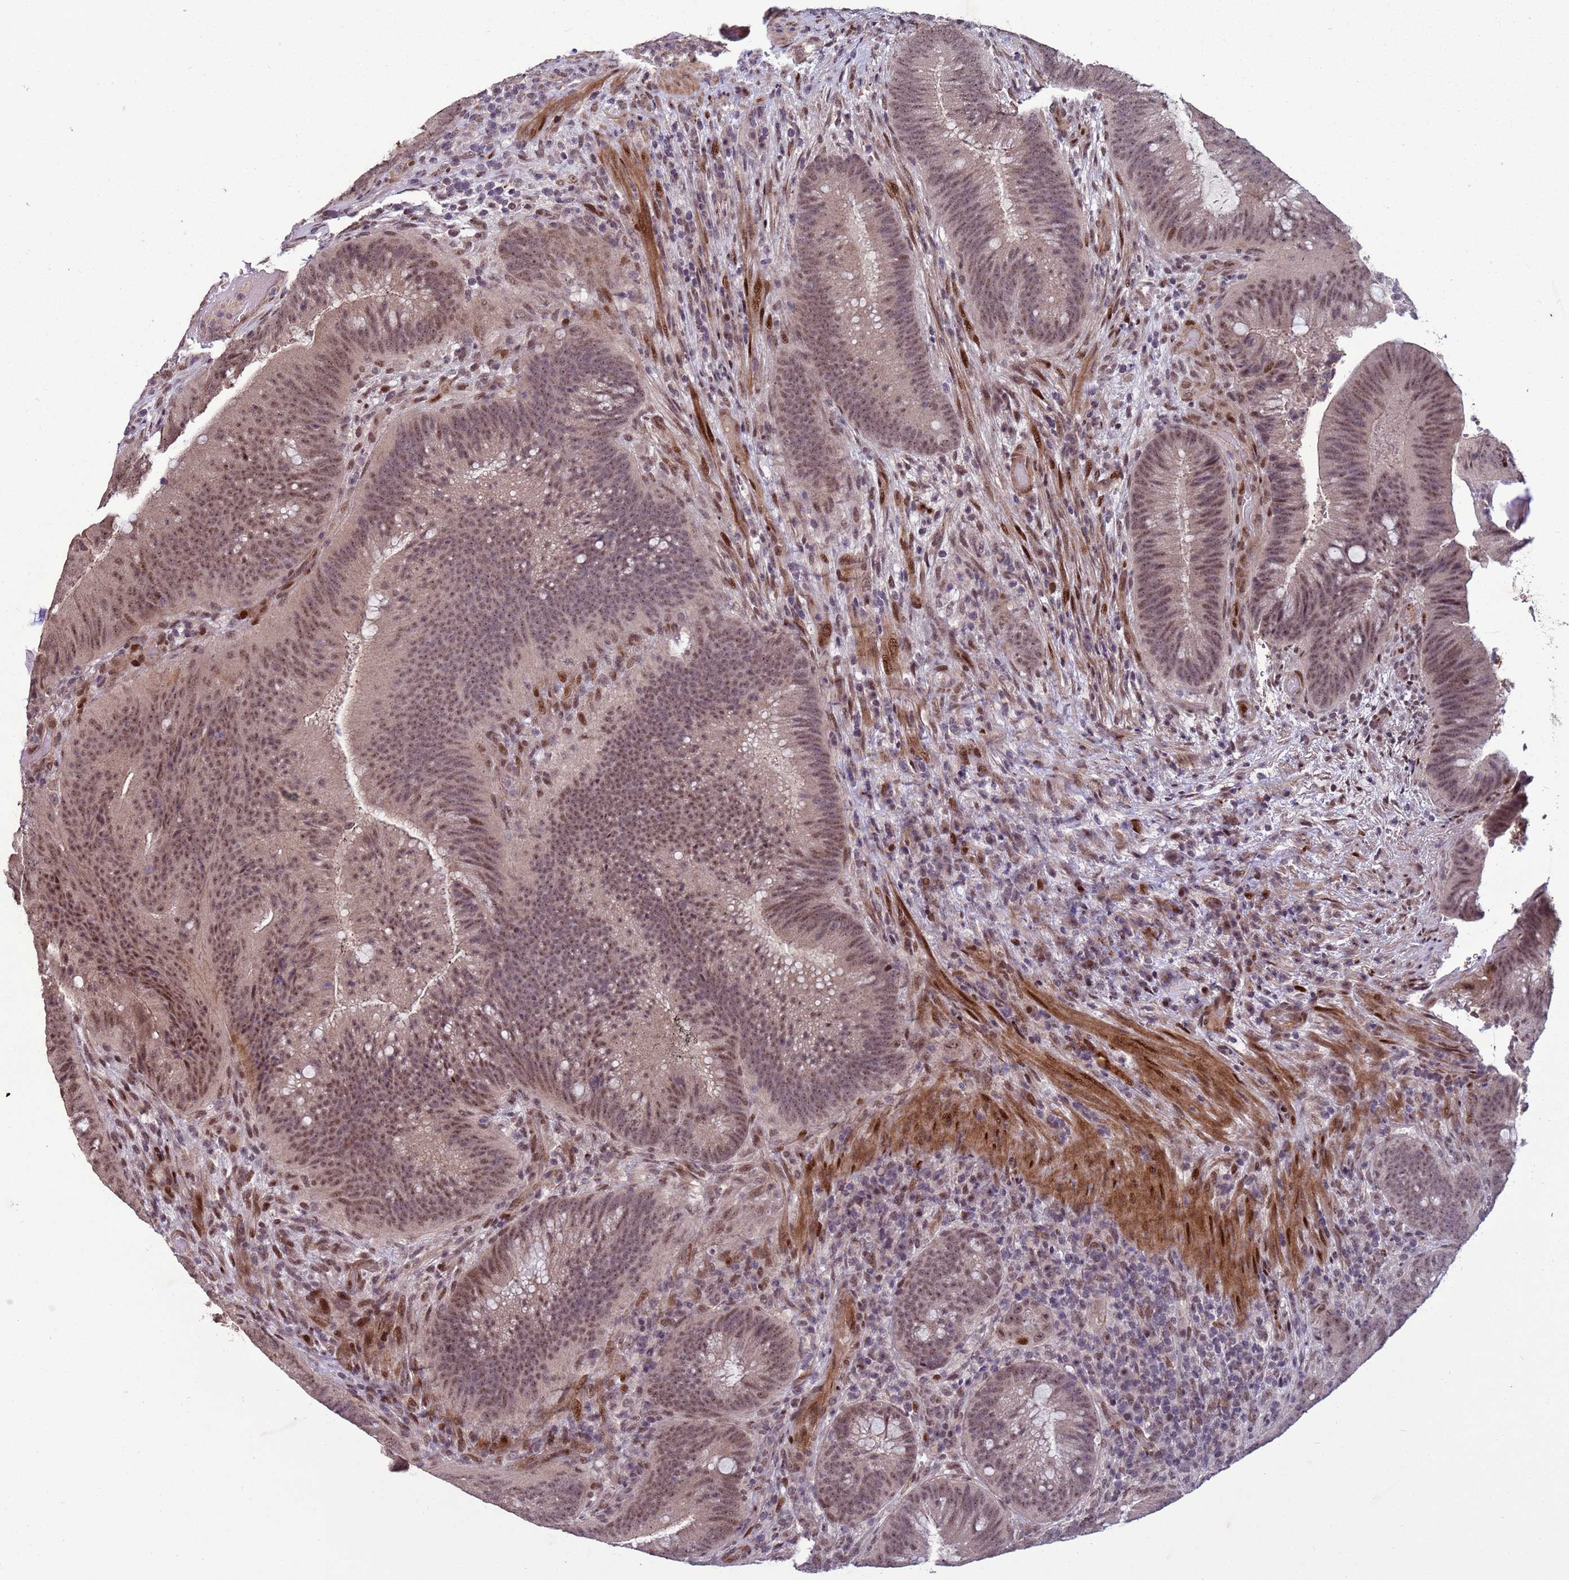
{"staining": {"intensity": "moderate", "quantity": ">75%", "location": "nuclear"}, "tissue": "colorectal cancer", "cell_type": "Tumor cells", "image_type": "cancer", "snomed": [{"axis": "morphology", "description": "Adenocarcinoma, NOS"}, {"axis": "topography", "description": "Colon"}], "caption": "Immunohistochemical staining of colorectal cancer (adenocarcinoma) displays moderate nuclear protein expression in approximately >75% of tumor cells. (IHC, brightfield microscopy, high magnification).", "gene": "SHC3", "patient": {"sex": "female", "age": 43}}